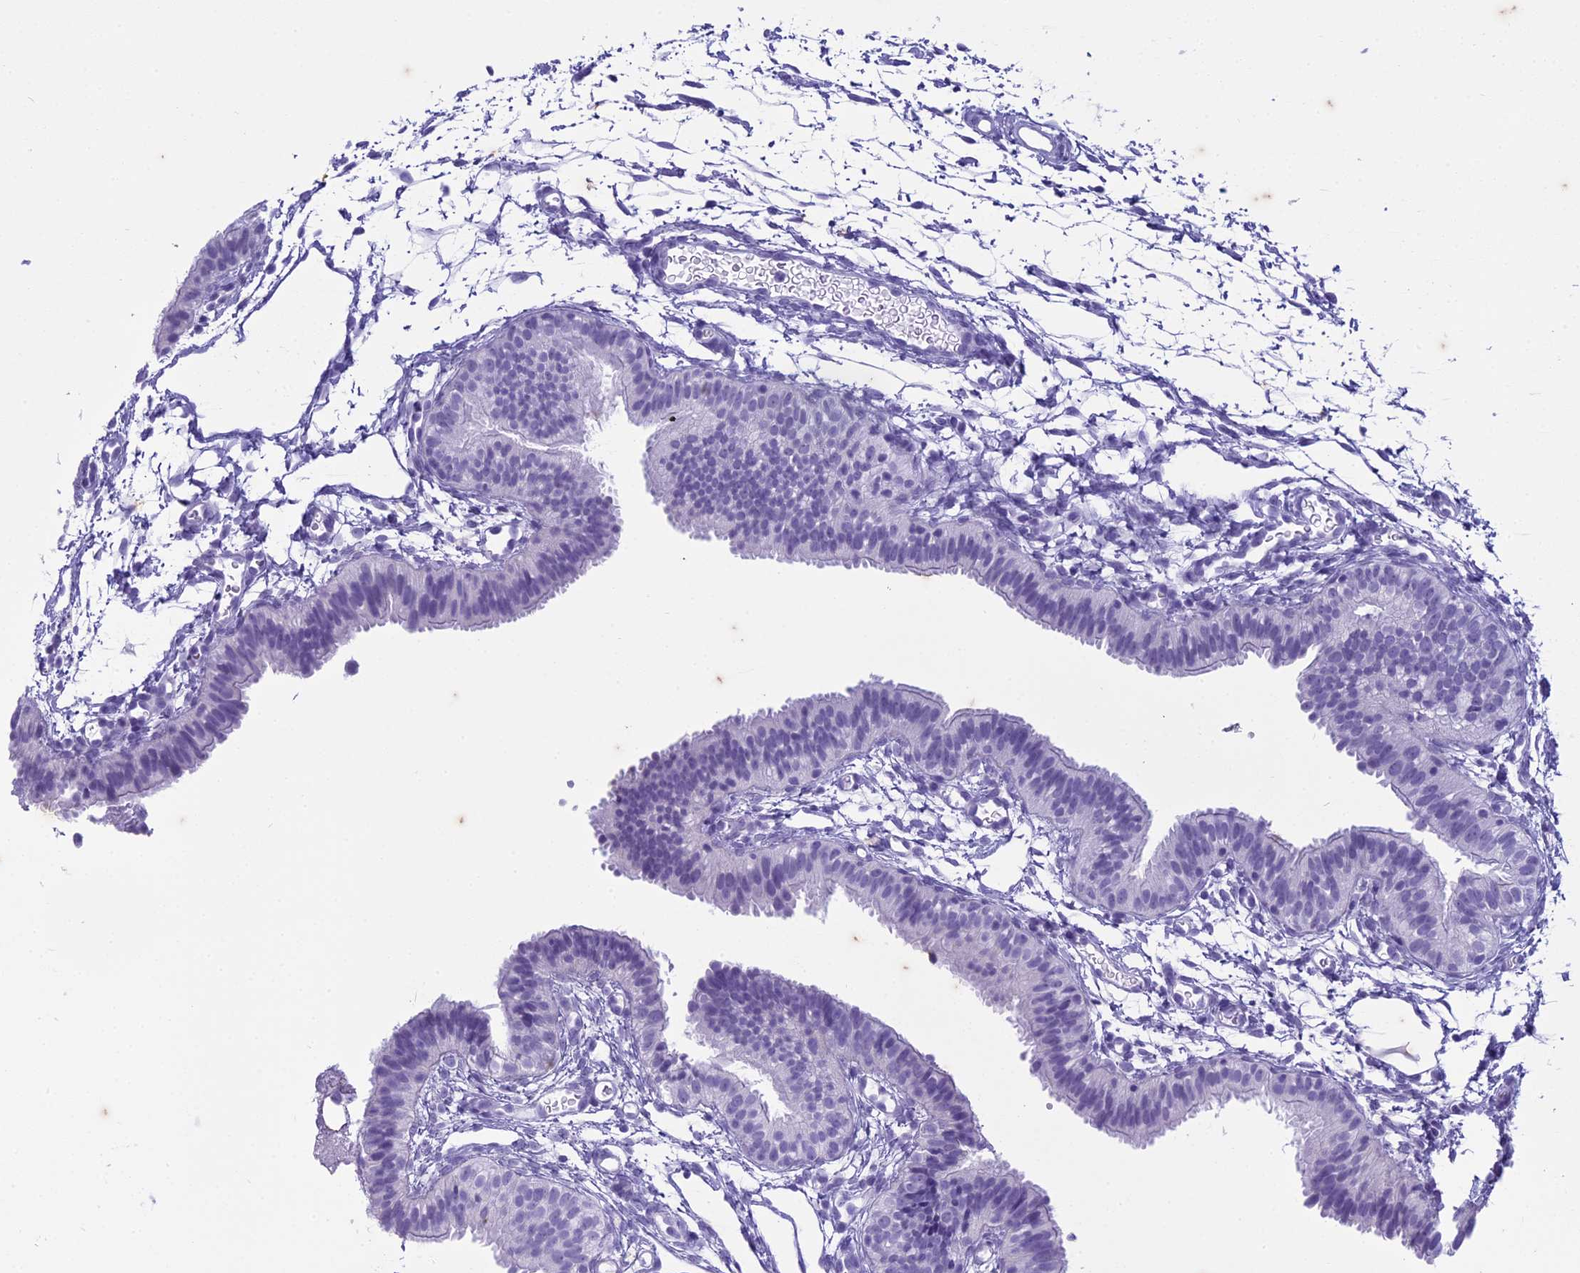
{"staining": {"intensity": "negative", "quantity": "none", "location": "none"}, "tissue": "fallopian tube", "cell_type": "Glandular cells", "image_type": "normal", "snomed": [{"axis": "morphology", "description": "Normal tissue, NOS"}, {"axis": "topography", "description": "Fallopian tube"}], "caption": "IHC of benign fallopian tube demonstrates no staining in glandular cells. (Stains: DAB (3,3'-diaminobenzidine) IHC with hematoxylin counter stain, Microscopy: brightfield microscopy at high magnification).", "gene": "HMGB4", "patient": {"sex": "female", "age": 35}}